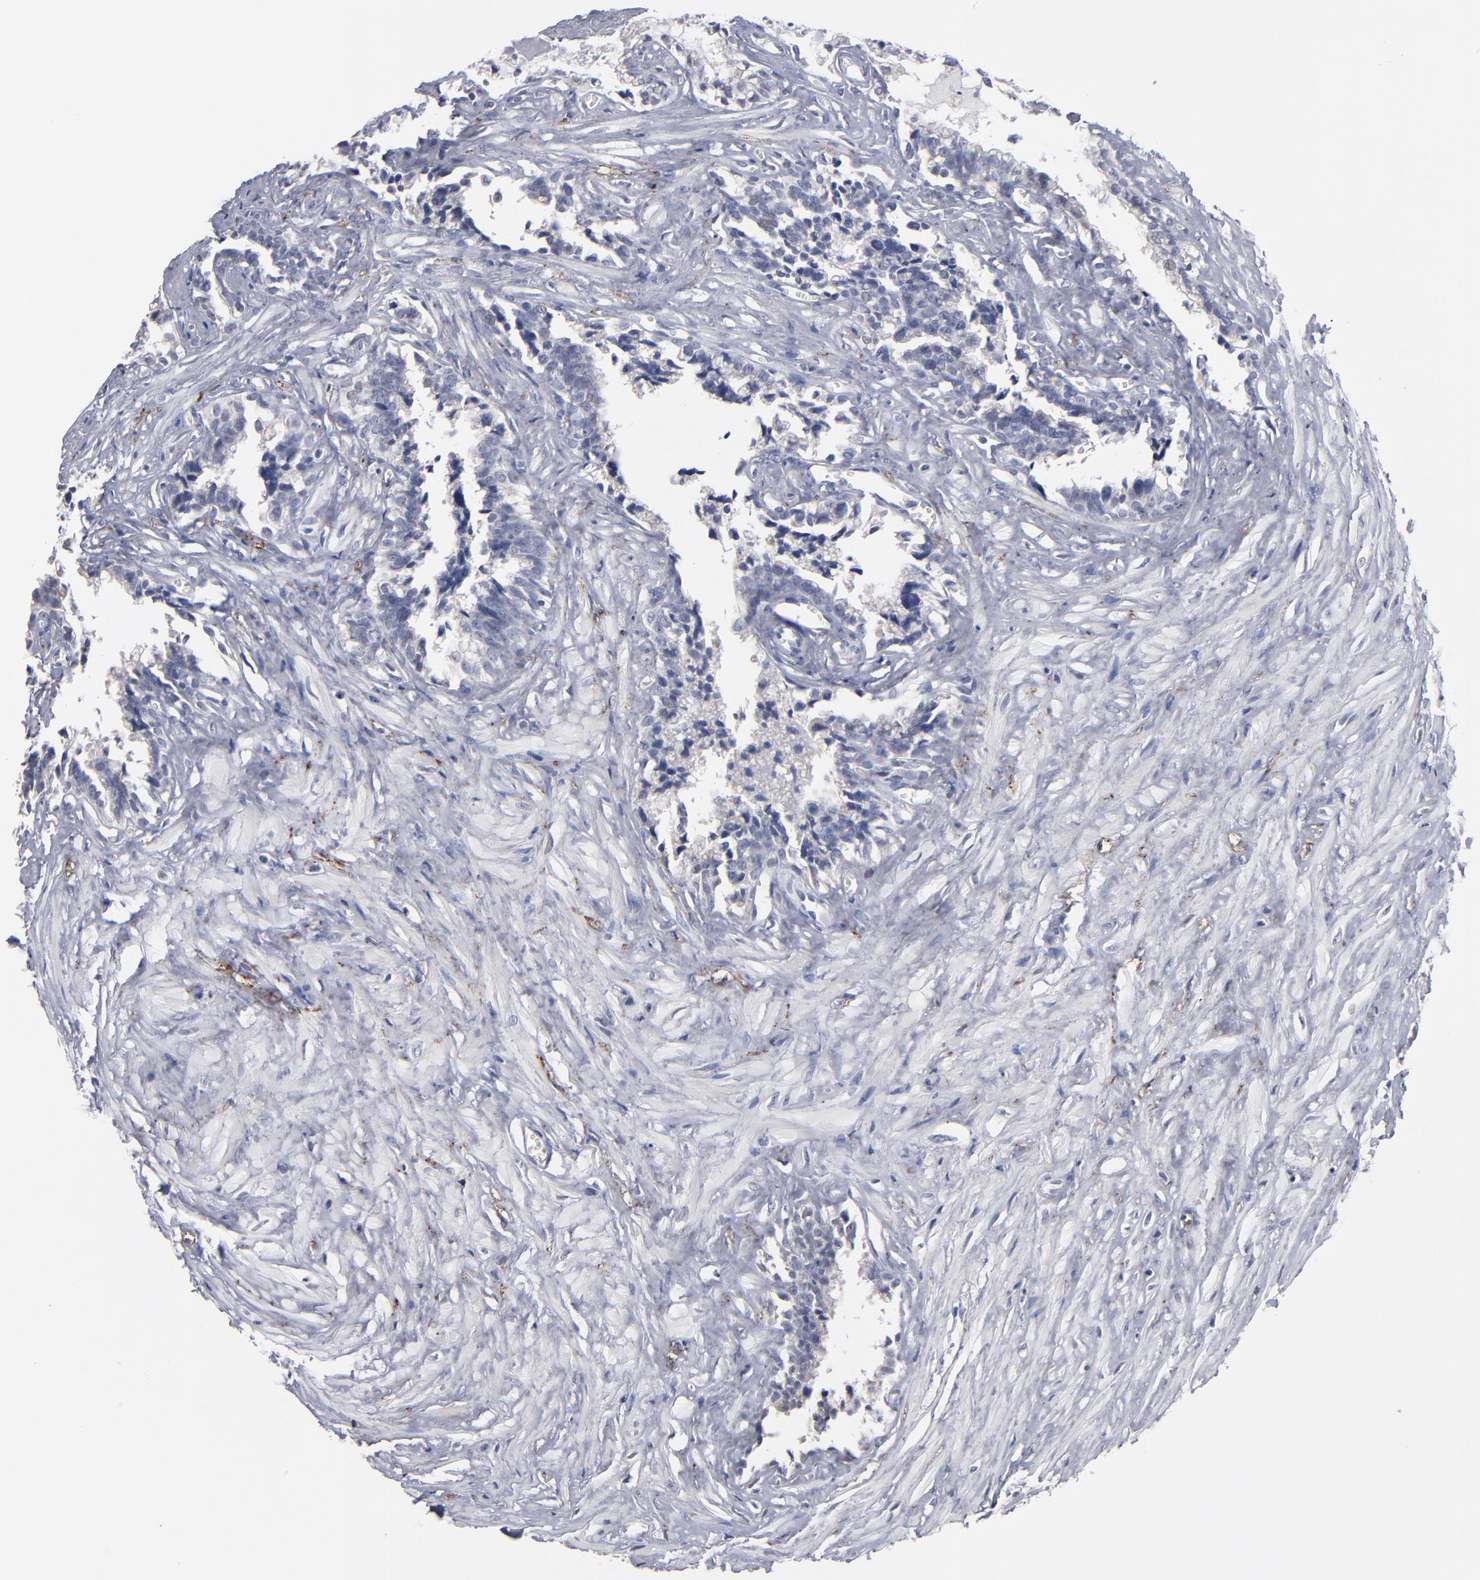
{"staining": {"intensity": "negative", "quantity": "none", "location": "none"}, "tissue": "seminal vesicle", "cell_type": "Glandular cells", "image_type": "normal", "snomed": [{"axis": "morphology", "description": "Normal tissue, NOS"}, {"axis": "topography", "description": "Seminal veicle"}], "caption": "Human seminal vesicle stained for a protein using immunohistochemistry exhibits no expression in glandular cells.", "gene": "RPH3A", "patient": {"sex": "male", "age": 60}}